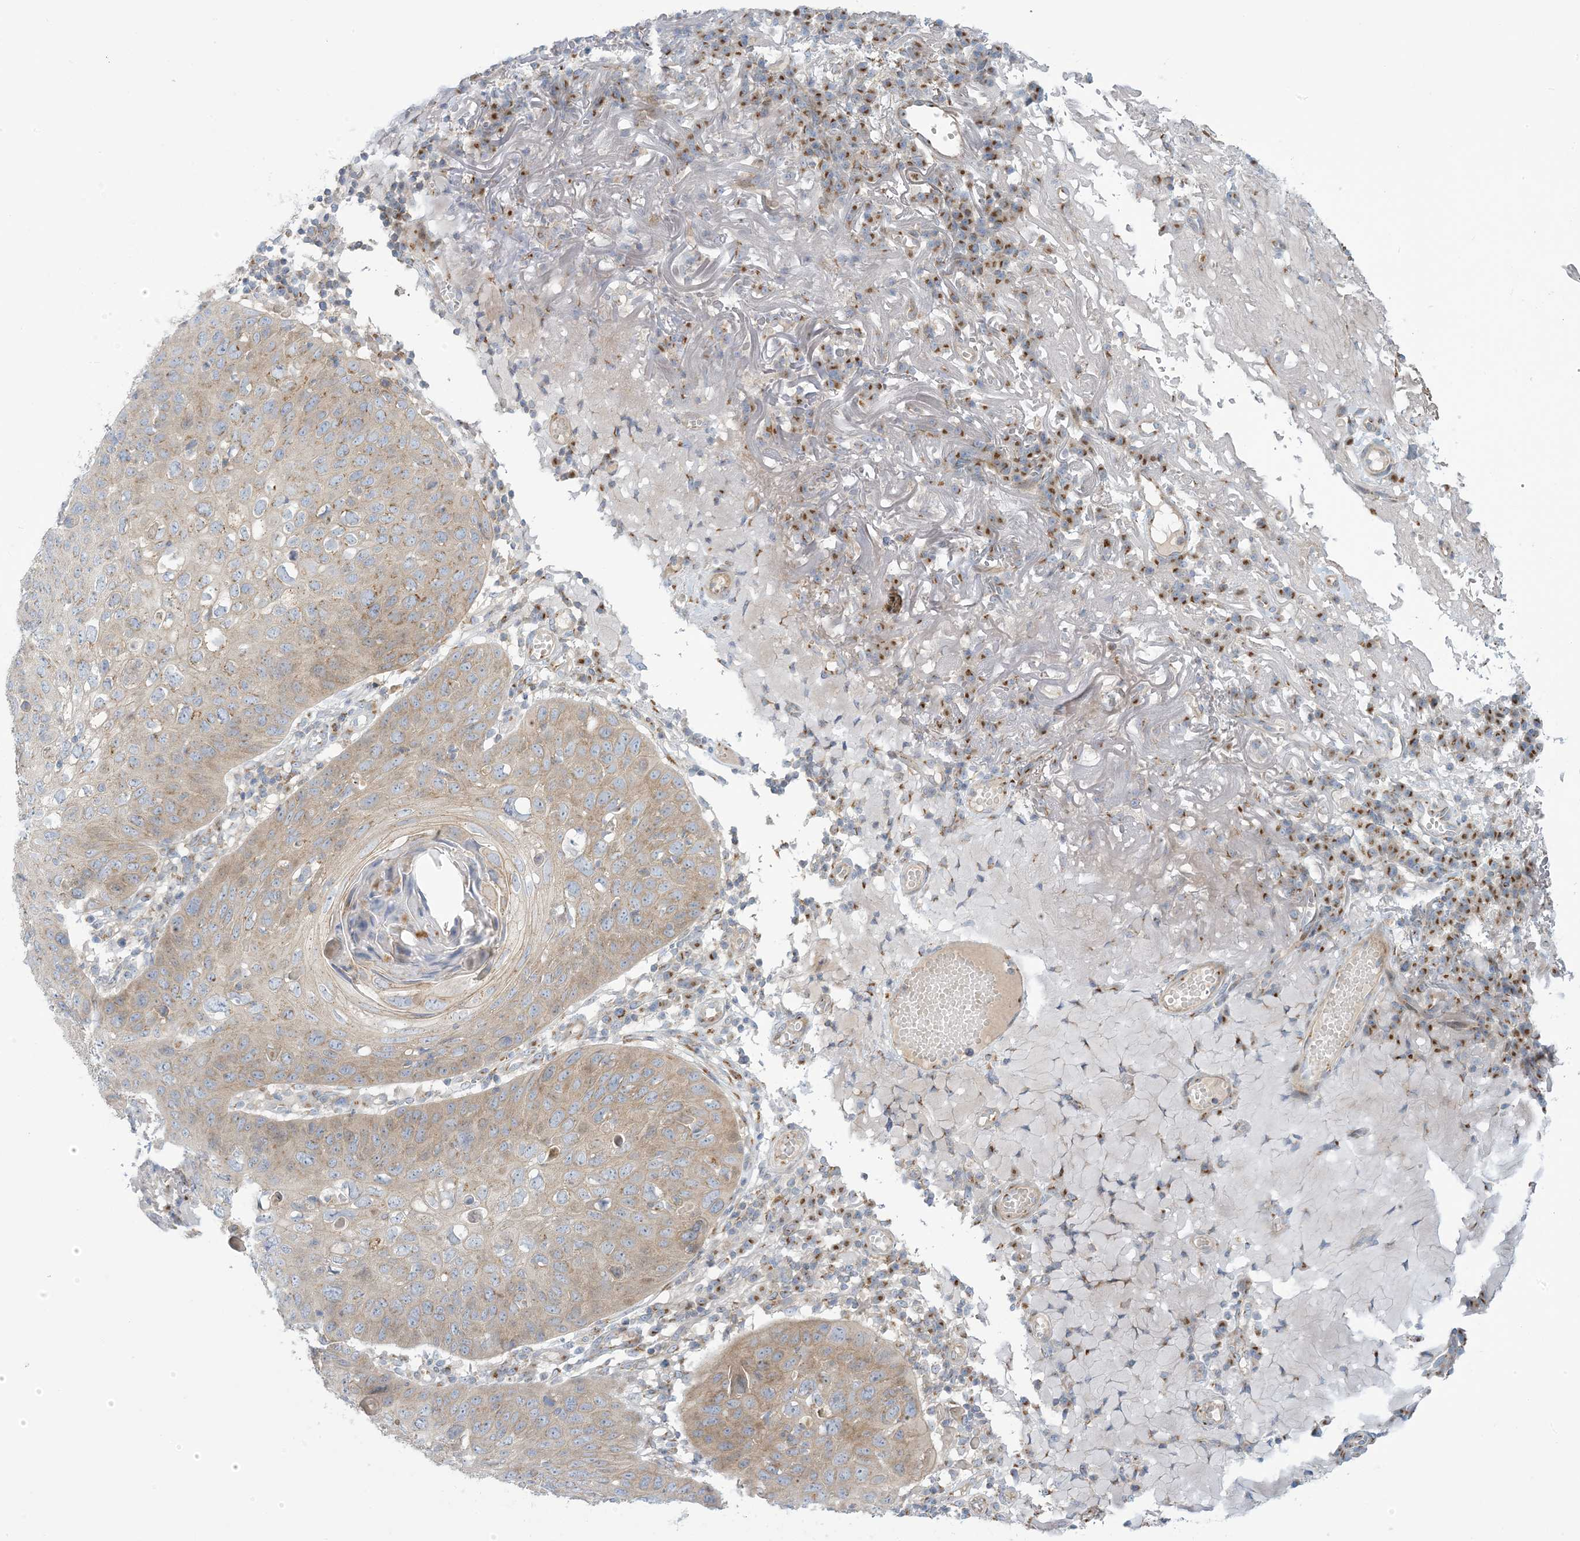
{"staining": {"intensity": "weak", "quantity": ">75%", "location": "cytoplasmic/membranous"}, "tissue": "skin cancer", "cell_type": "Tumor cells", "image_type": "cancer", "snomed": [{"axis": "morphology", "description": "Squamous cell carcinoma, NOS"}, {"axis": "topography", "description": "Skin"}], "caption": "DAB immunohistochemical staining of human skin squamous cell carcinoma exhibits weak cytoplasmic/membranous protein expression in approximately >75% of tumor cells. Nuclei are stained in blue.", "gene": "AFTPH", "patient": {"sex": "female", "age": 90}}